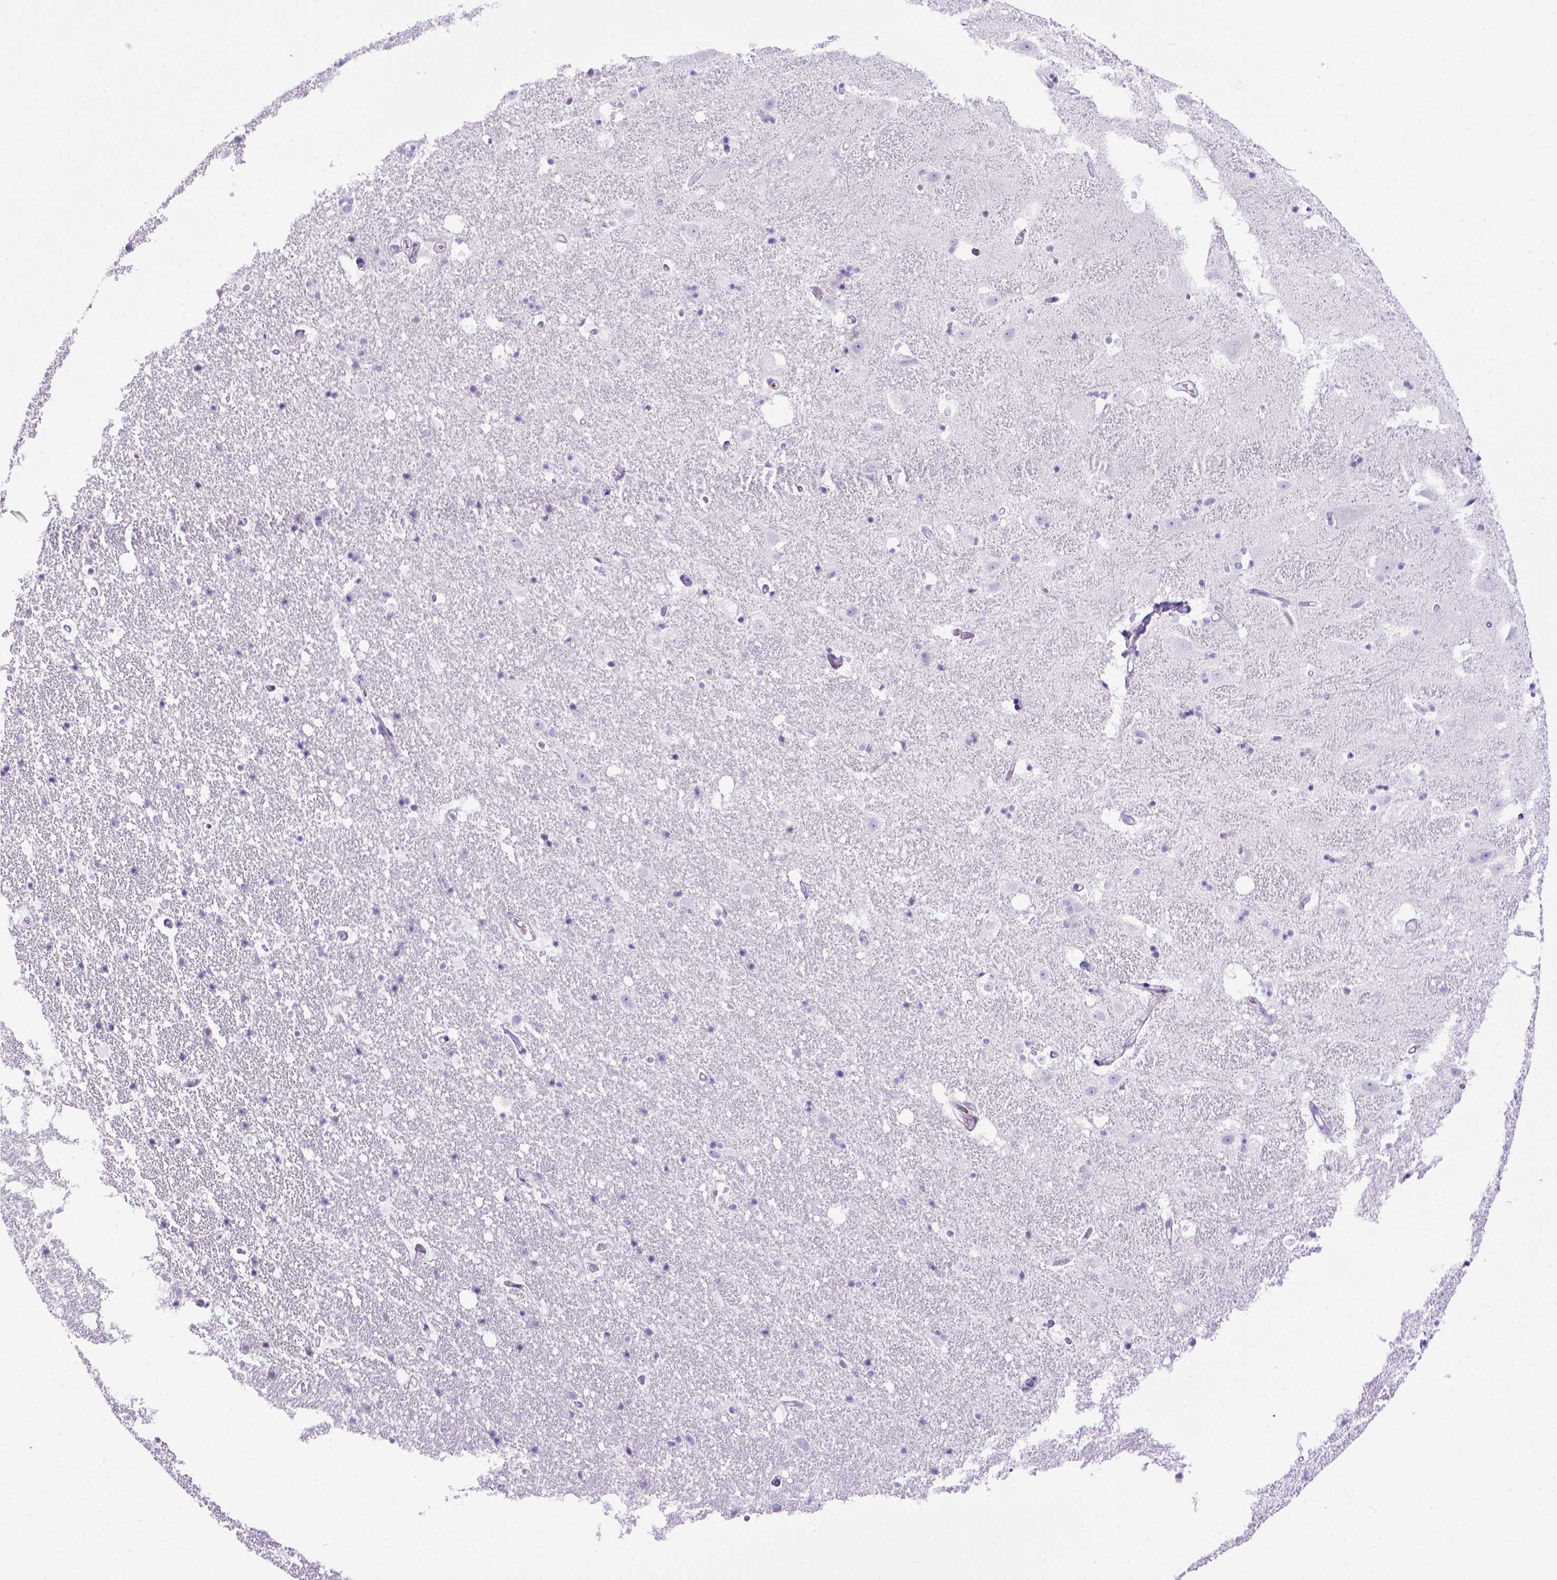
{"staining": {"intensity": "negative", "quantity": "none", "location": "none"}, "tissue": "hippocampus", "cell_type": "Glial cells", "image_type": "normal", "snomed": [{"axis": "morphology", "description": "Normal tissue, NOS"}, {"axis": "topography", "description": "Hippocampus"}], "caption": "The photomicrograph exhibits no staining of glial cells in normal hippocampus.", "gene": "ITIH4", "patient": {"sex": "male", "age": 49}}